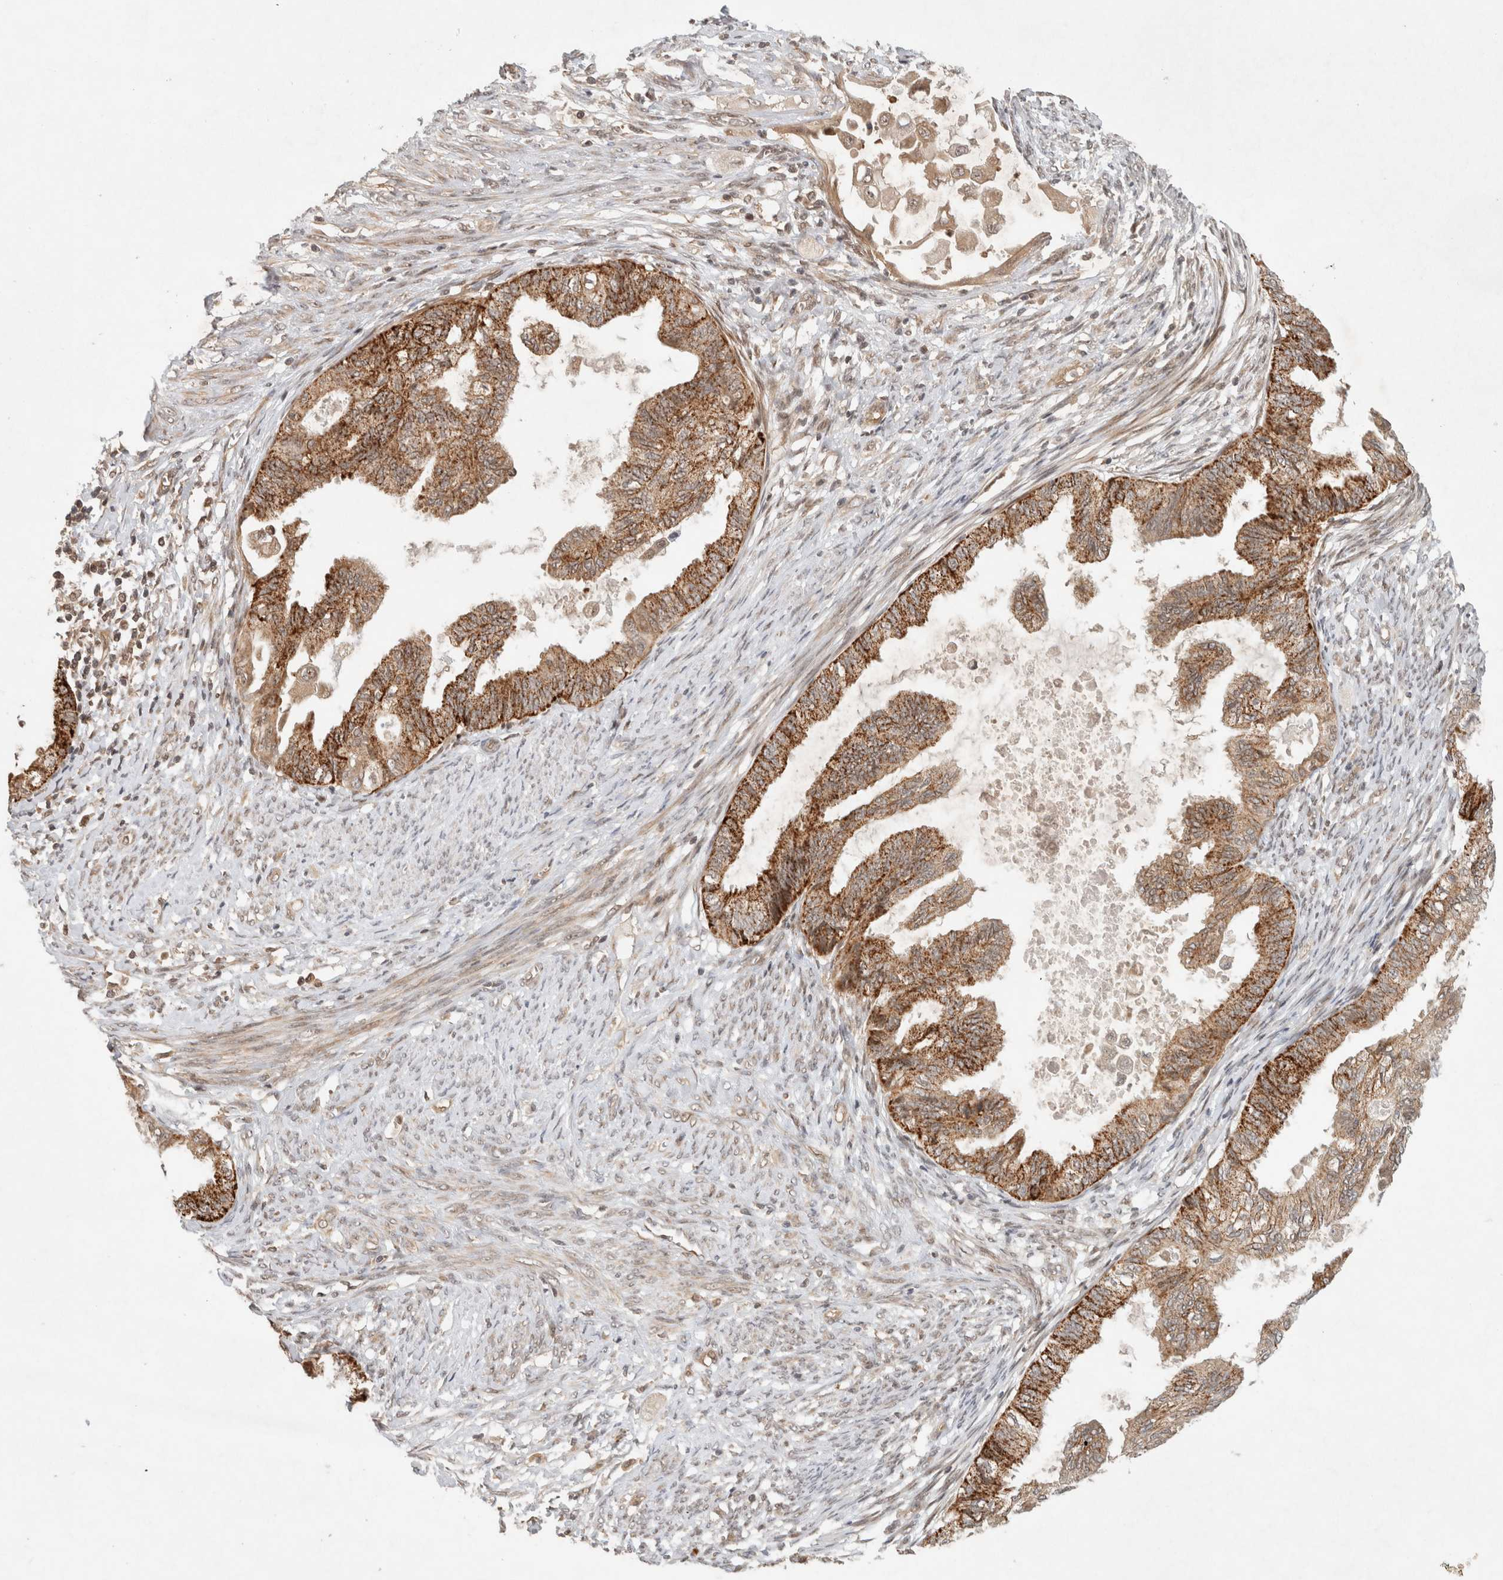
{"staining": {"intensity": "moderate", "quantity": ">75%", "location": "cytoplasmic/membranous"}, "tissue": "cervical cancer", "cell_type": "Tumor cells", "image_type": "cancer", "snomed": [{"axis": "morphology", "description": "Normal tissue, NOS"}, {"axis": "morphology", "description": "Adenocarcinoma, NOS"}, {"axis": "topography", "description": "Cervix"}, {"axis": "topography", "description": "Endometrium"}], "caption": "This is an image of immunohistochemistry (IHC) staining of cervical cancer, which shows moderate expression in the cytoplasmic/membranous of tumor cells.", "gene": "CAAP1", "patient": {"sex": "female", "age": 86}}